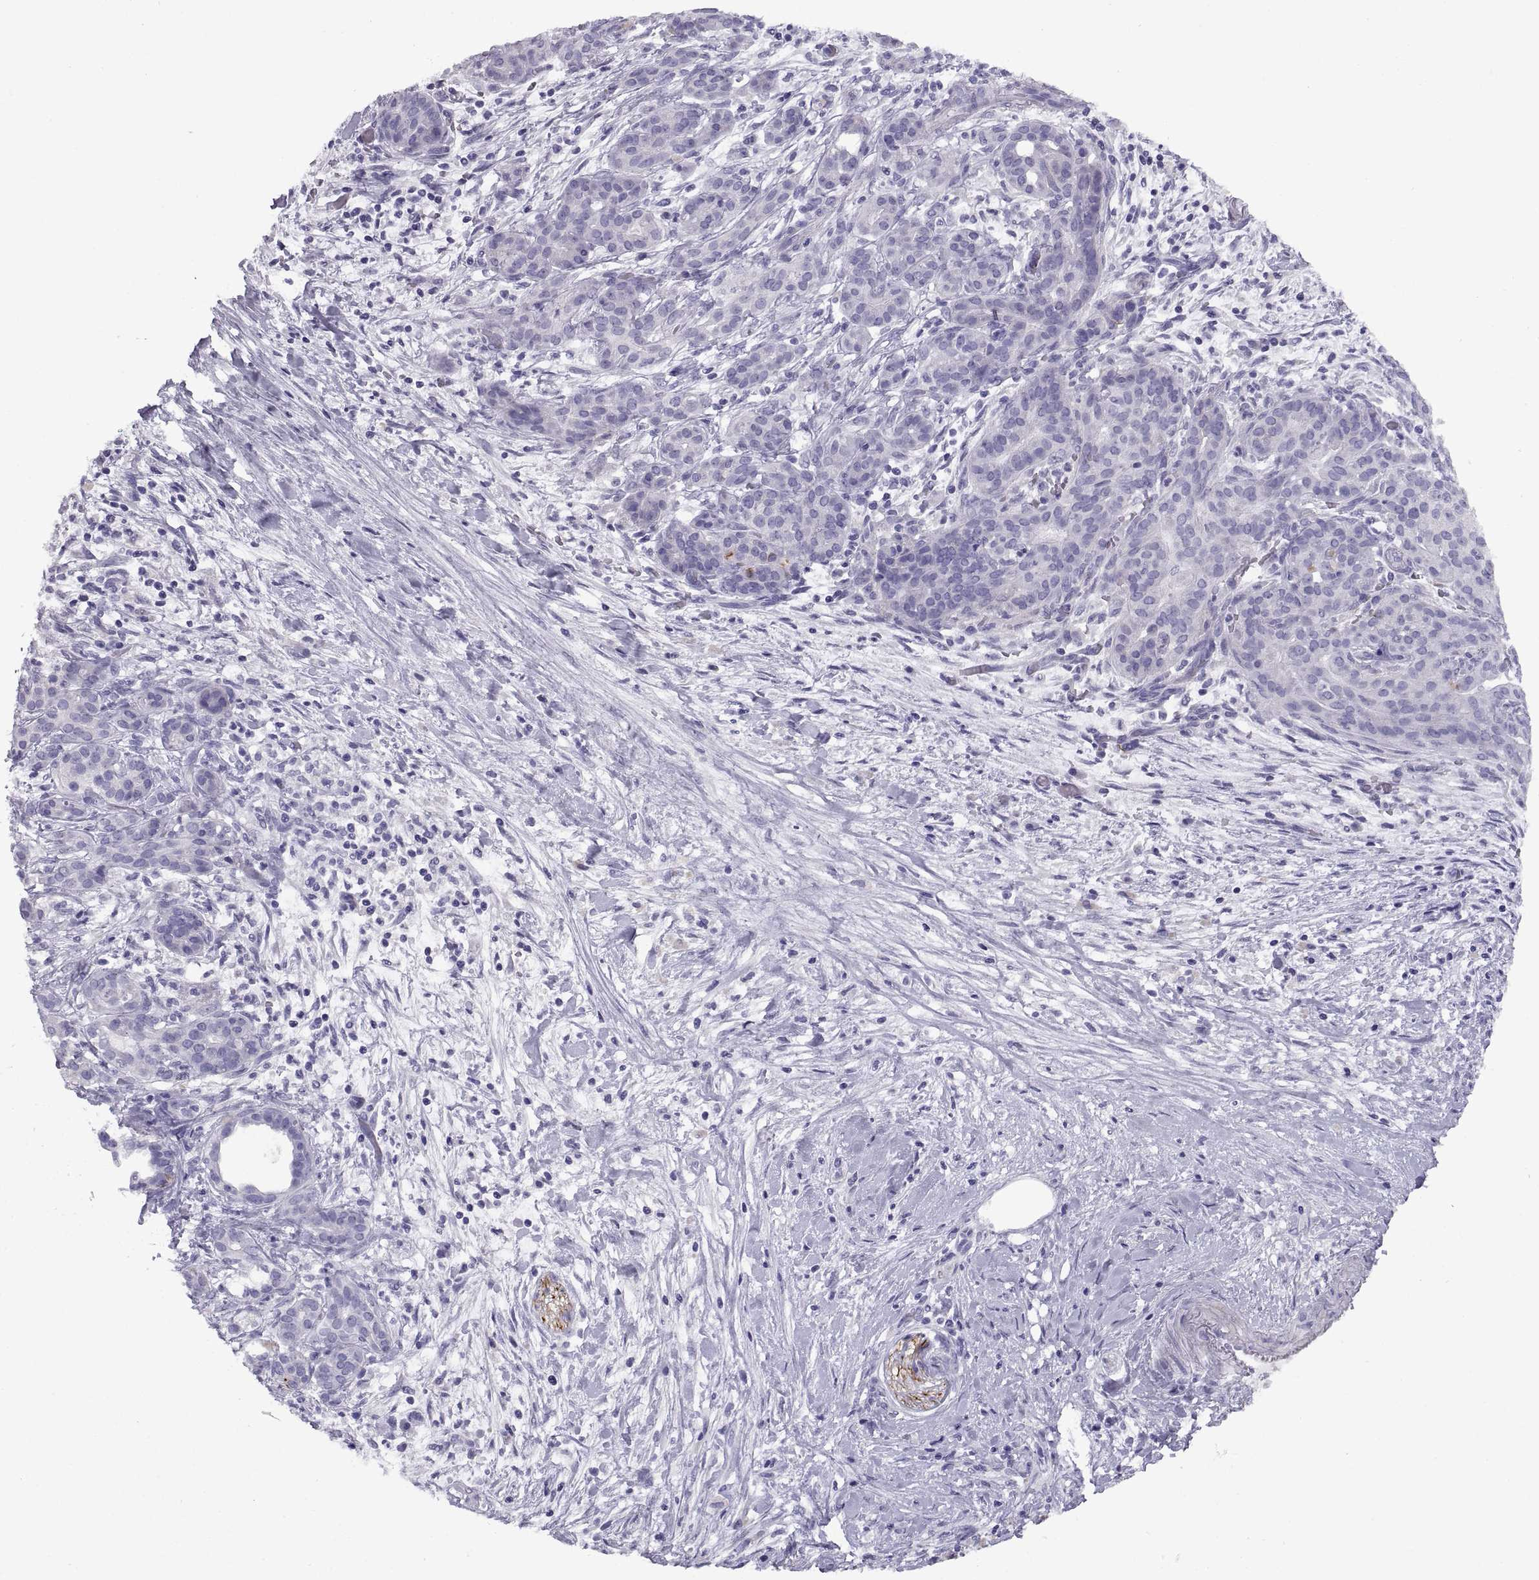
{"staining": {"intensity": "negative", "quantity": "none", "location": "none"}, "tissue": "pancreatic cancer", "cell_type": "Tumor cells", "image_type": "cancer", "snomed": [{"axis": "morphology", "description": "Adenocarcinoma, NOS"}, {"axis": "topography", "description": "Pancreas"}], "caption": "Adenocarcinoma (pancreatic) was stained to show a protein in brown. There is no significant staining in tumor cells.", "gene": "RGS20", "patient": {"sex": "male", "age": 44}}